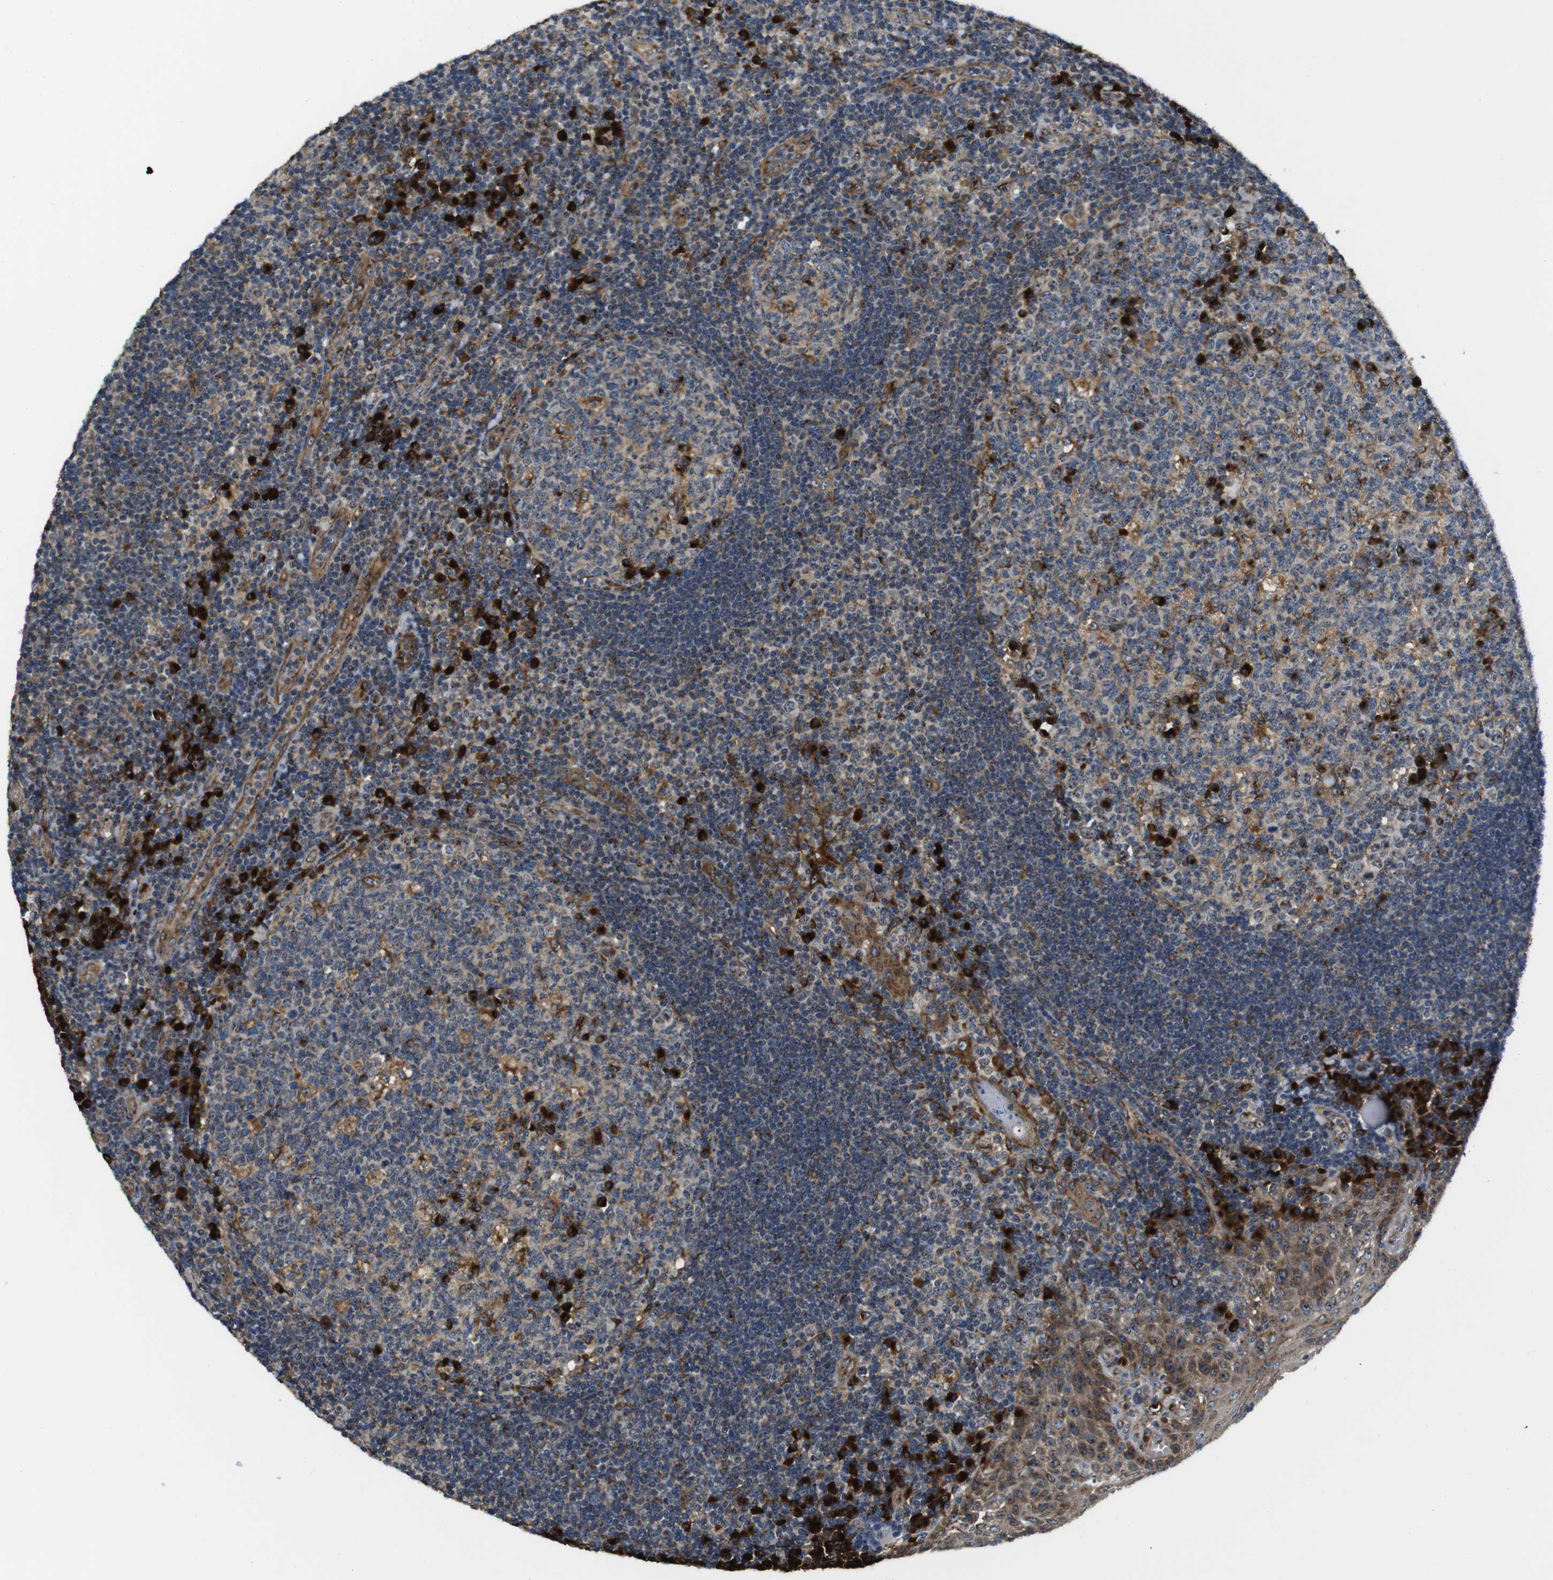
{"staining": {"intensity": "strong", "quantity": "<25%", "location": "cytoplasmic/membranous"}, "tissue": "tonsil", "cell_type": "Germinal center cells", "image_type": "normal", "snomed": [{"axis": "morphology", "description": "Normal tissue, NOS"}, {"axis": "topography", "description": "Tonsil"}], "caption": "Immunohistochemical staining of normal tonsil reveals strong cytoplasmic/membranous protein expression in approximately <25% of germinal center cells. (DAB (3,3'-diaminobenzidine) IHC, brown staining for protein, blue staining for nuclei).", "gene": "TMEM143", "patient": {"sex": "female", "age": 40}}